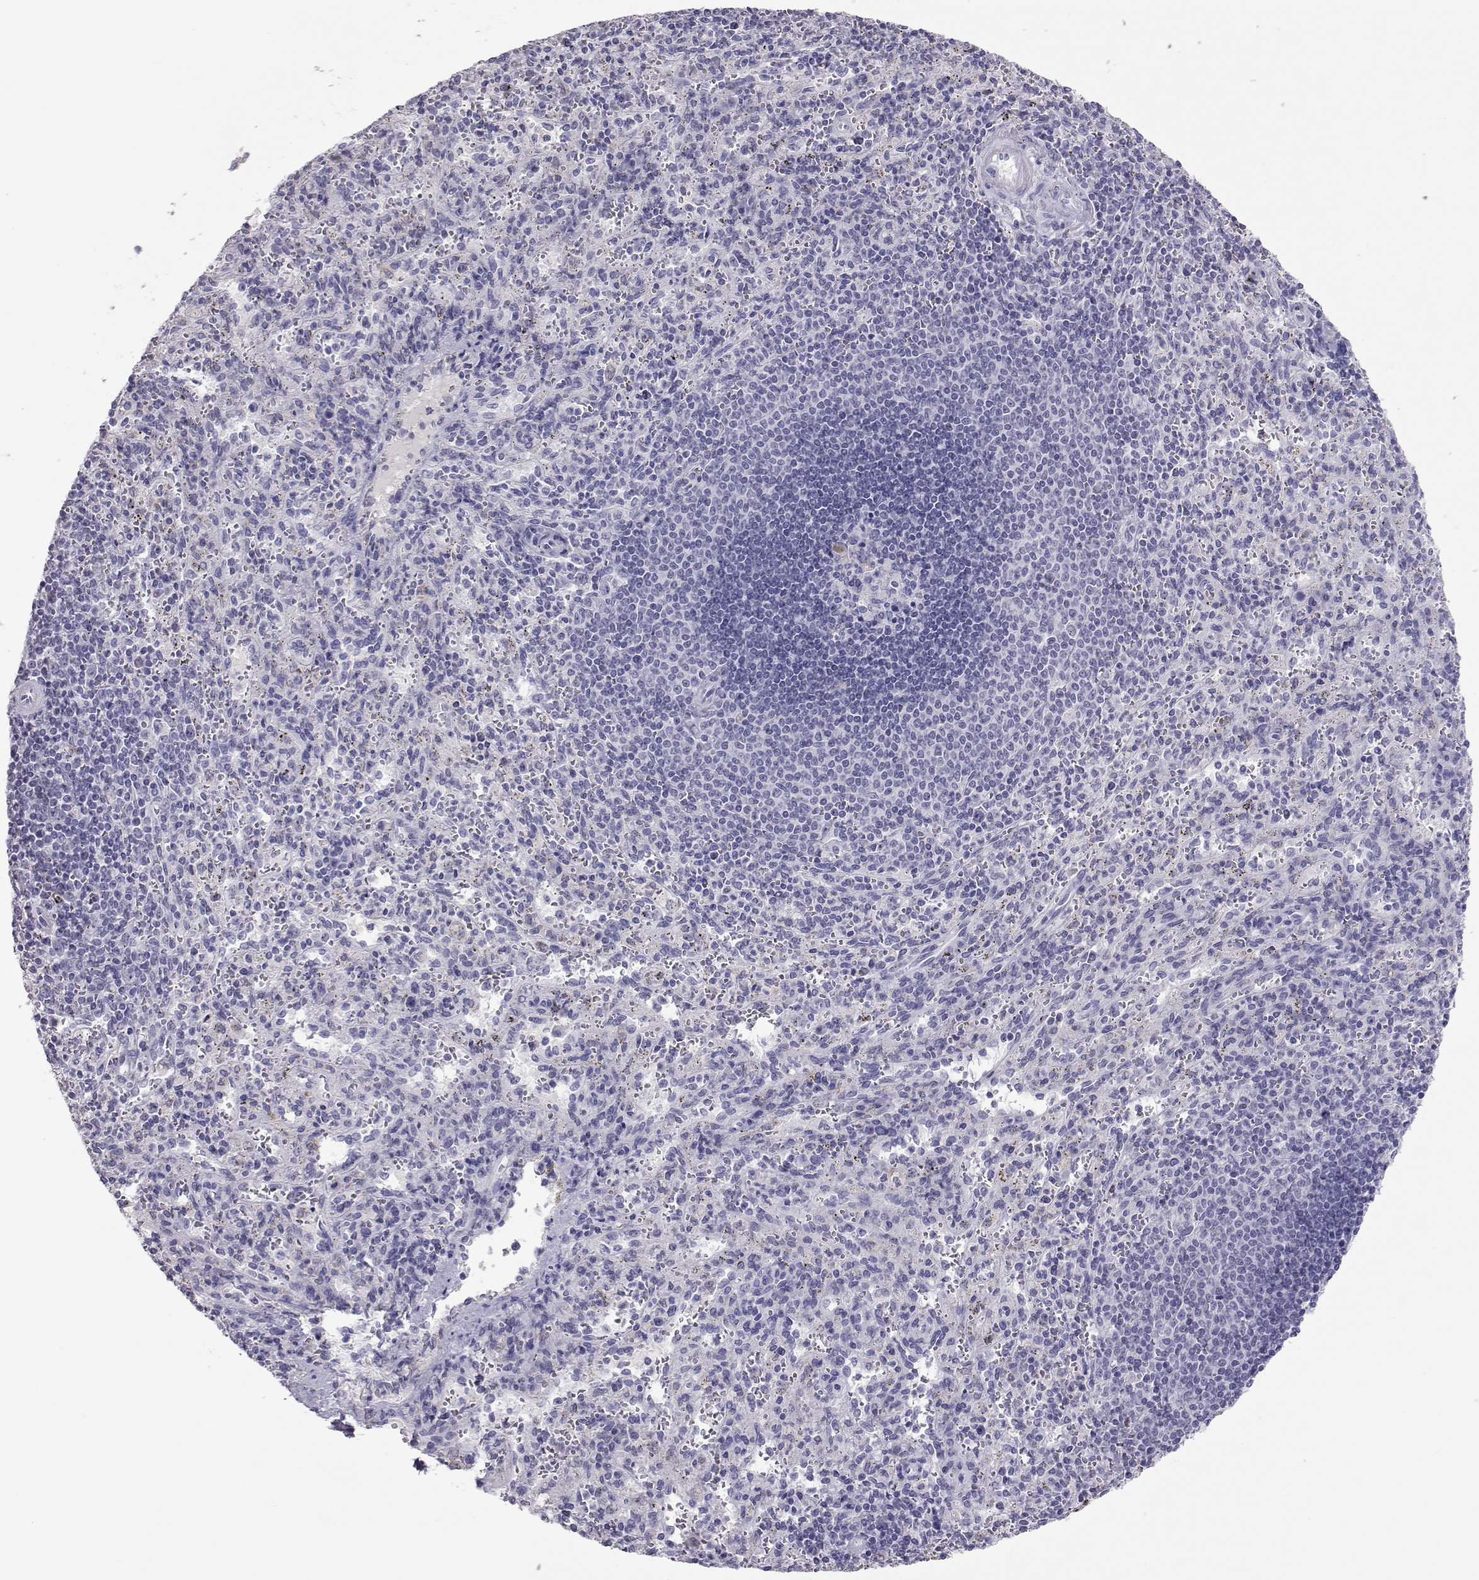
{"staining": {"intensity": "negative", "quantity": "none", "location": "none"}, "tissue": "spleen", "cell_type": "Cells in red pulp", "image_type": "normal", "snomed": [{"axis": "morphology", "description": "Normal tissue, NOS"}, {"axis": "topography", "description": "Spleen"}], "caption": "Histopathology image shows no significant protein expression in cells in red pulp of normal spleen.", "gene": "PMCH", "patient": {"sex": "male", "age": 57}}